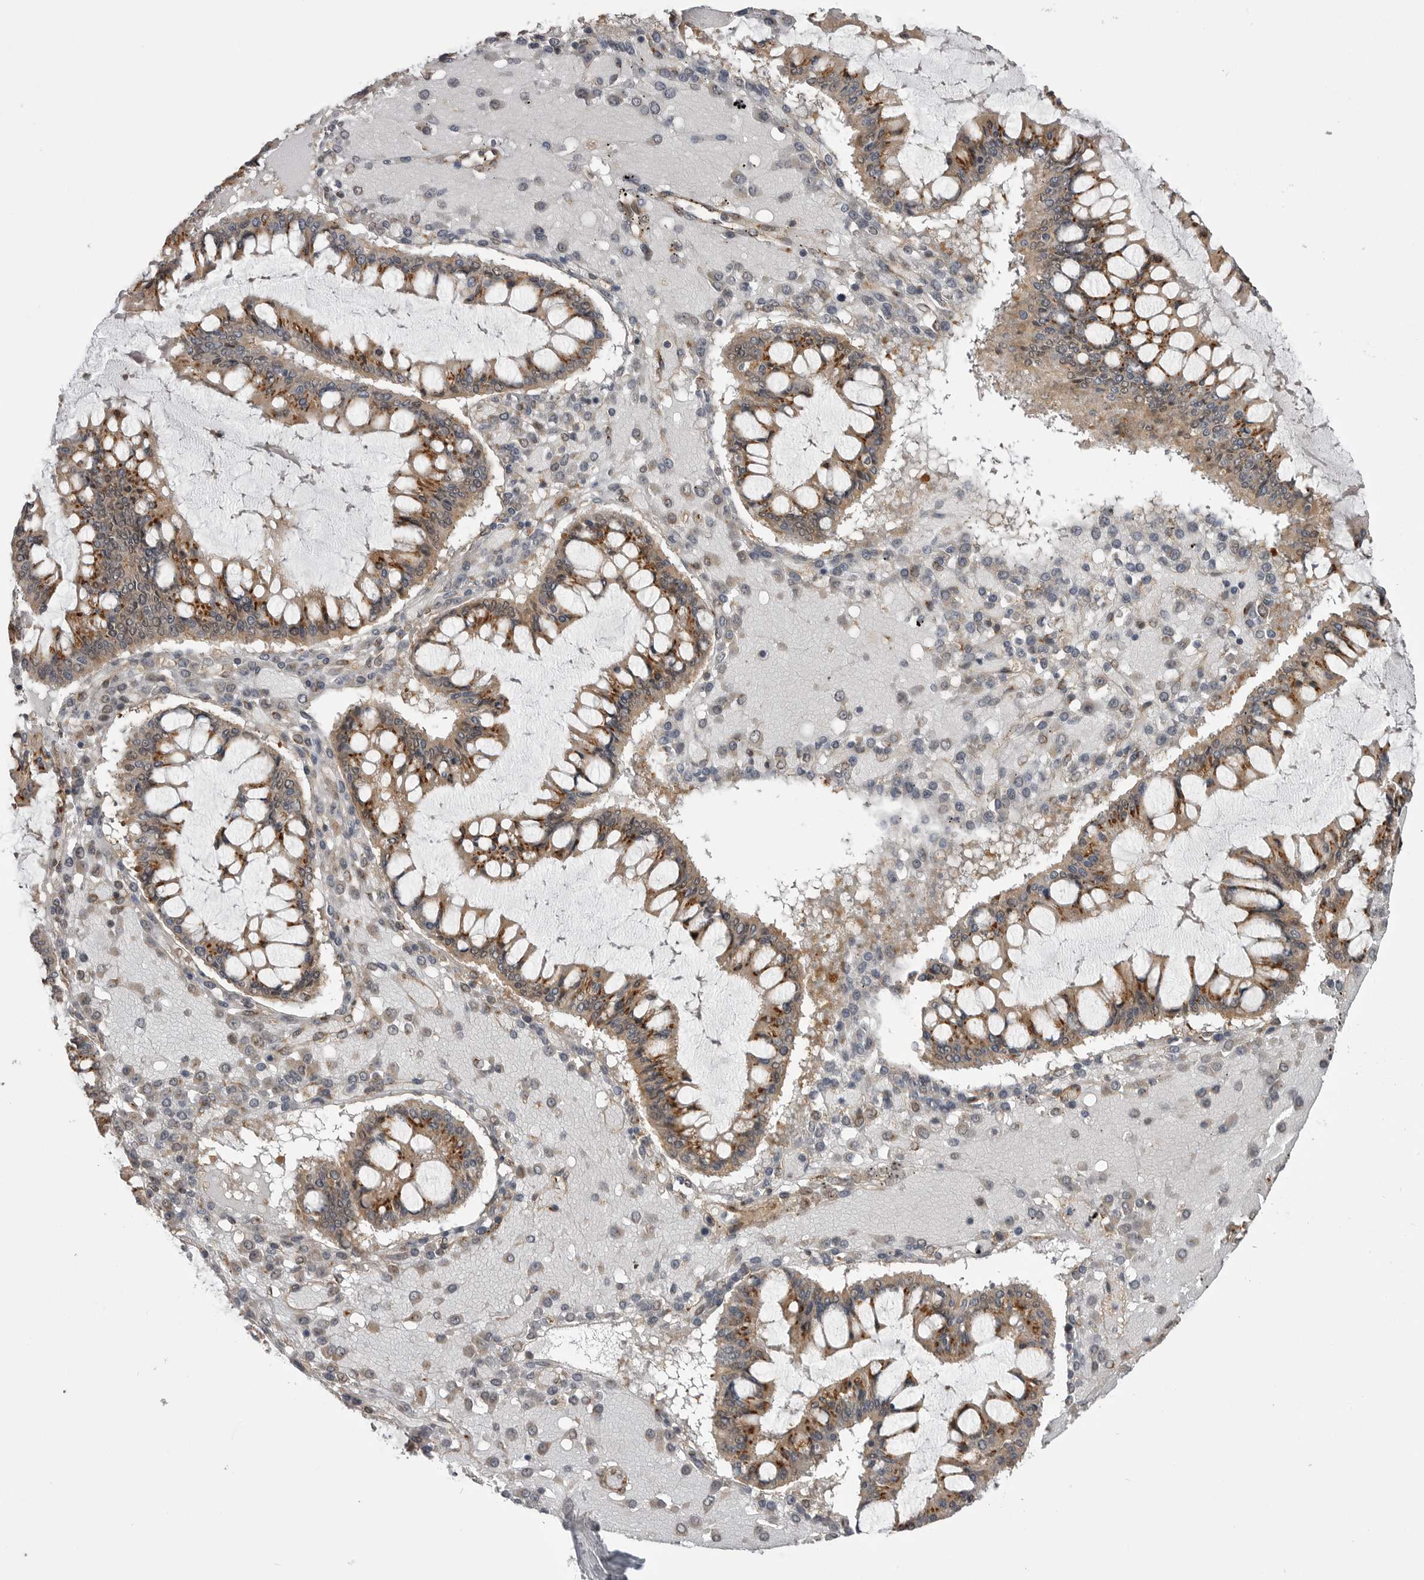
{"staining": {"intensity": "moderate", "quantity": ">75%", "location": "cytoplasmic/membranous"}, "tissue": "ovarian cancer", "cell_type": "Tumor cells", "image_type": "cancer", "snomed": [{"axis": "morphology", "description": "Cystadenocarcinoma, mucinous, NOS"}, {"axis": "topography", "description": "Ovary"}], "caption": "Tumor cells reveal medium levels of moderate cytoplasmic/membranous positivity in about >75% of cells in ovarian cancer.", "gene": "PDCL", "patient": {"sex": "female", "age": 73}}